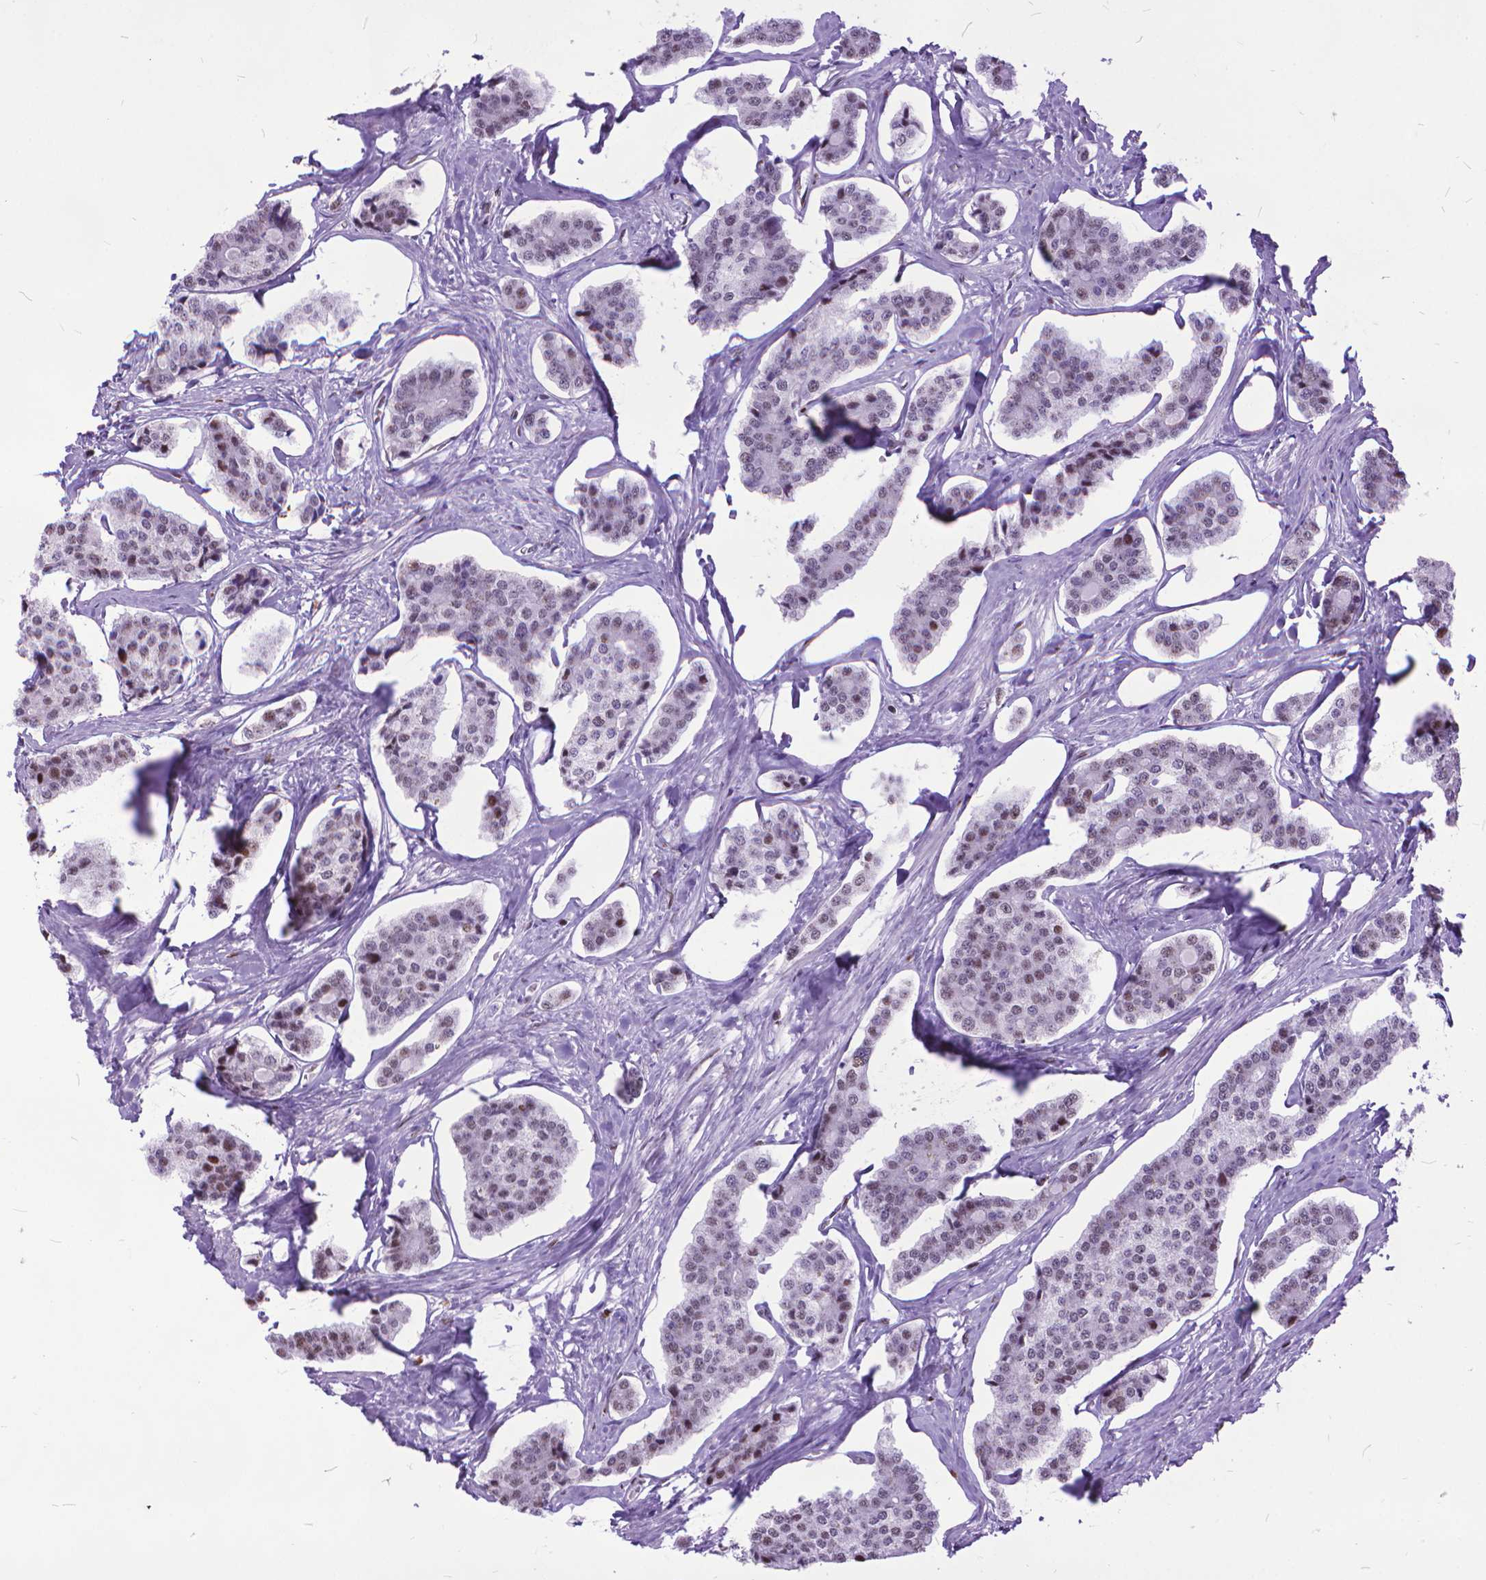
{"staining": {"intensity": "moderate", "quantity": "<25%", "location": "nuclear"}, "tissue": "carcinoid", "cell_type": "Tumor cells", "image_type": "cancer", "snomed": [{"axis": "morphology", "description": "Carcinoid, malignant, NOS"}, {"axis": "topography", "description": "Small intestine"}], "caption": "High-power microscopy captured an immunohistochemistry (IHC) image of carcinoid, revealing moderate nuclear staining in approximately <25% of tumor cells. (brown staining indicates protein expression, while blue staining denotes nuclei).", "gene": "POLE4", "patient": {"sex": "female", "age": 65}}